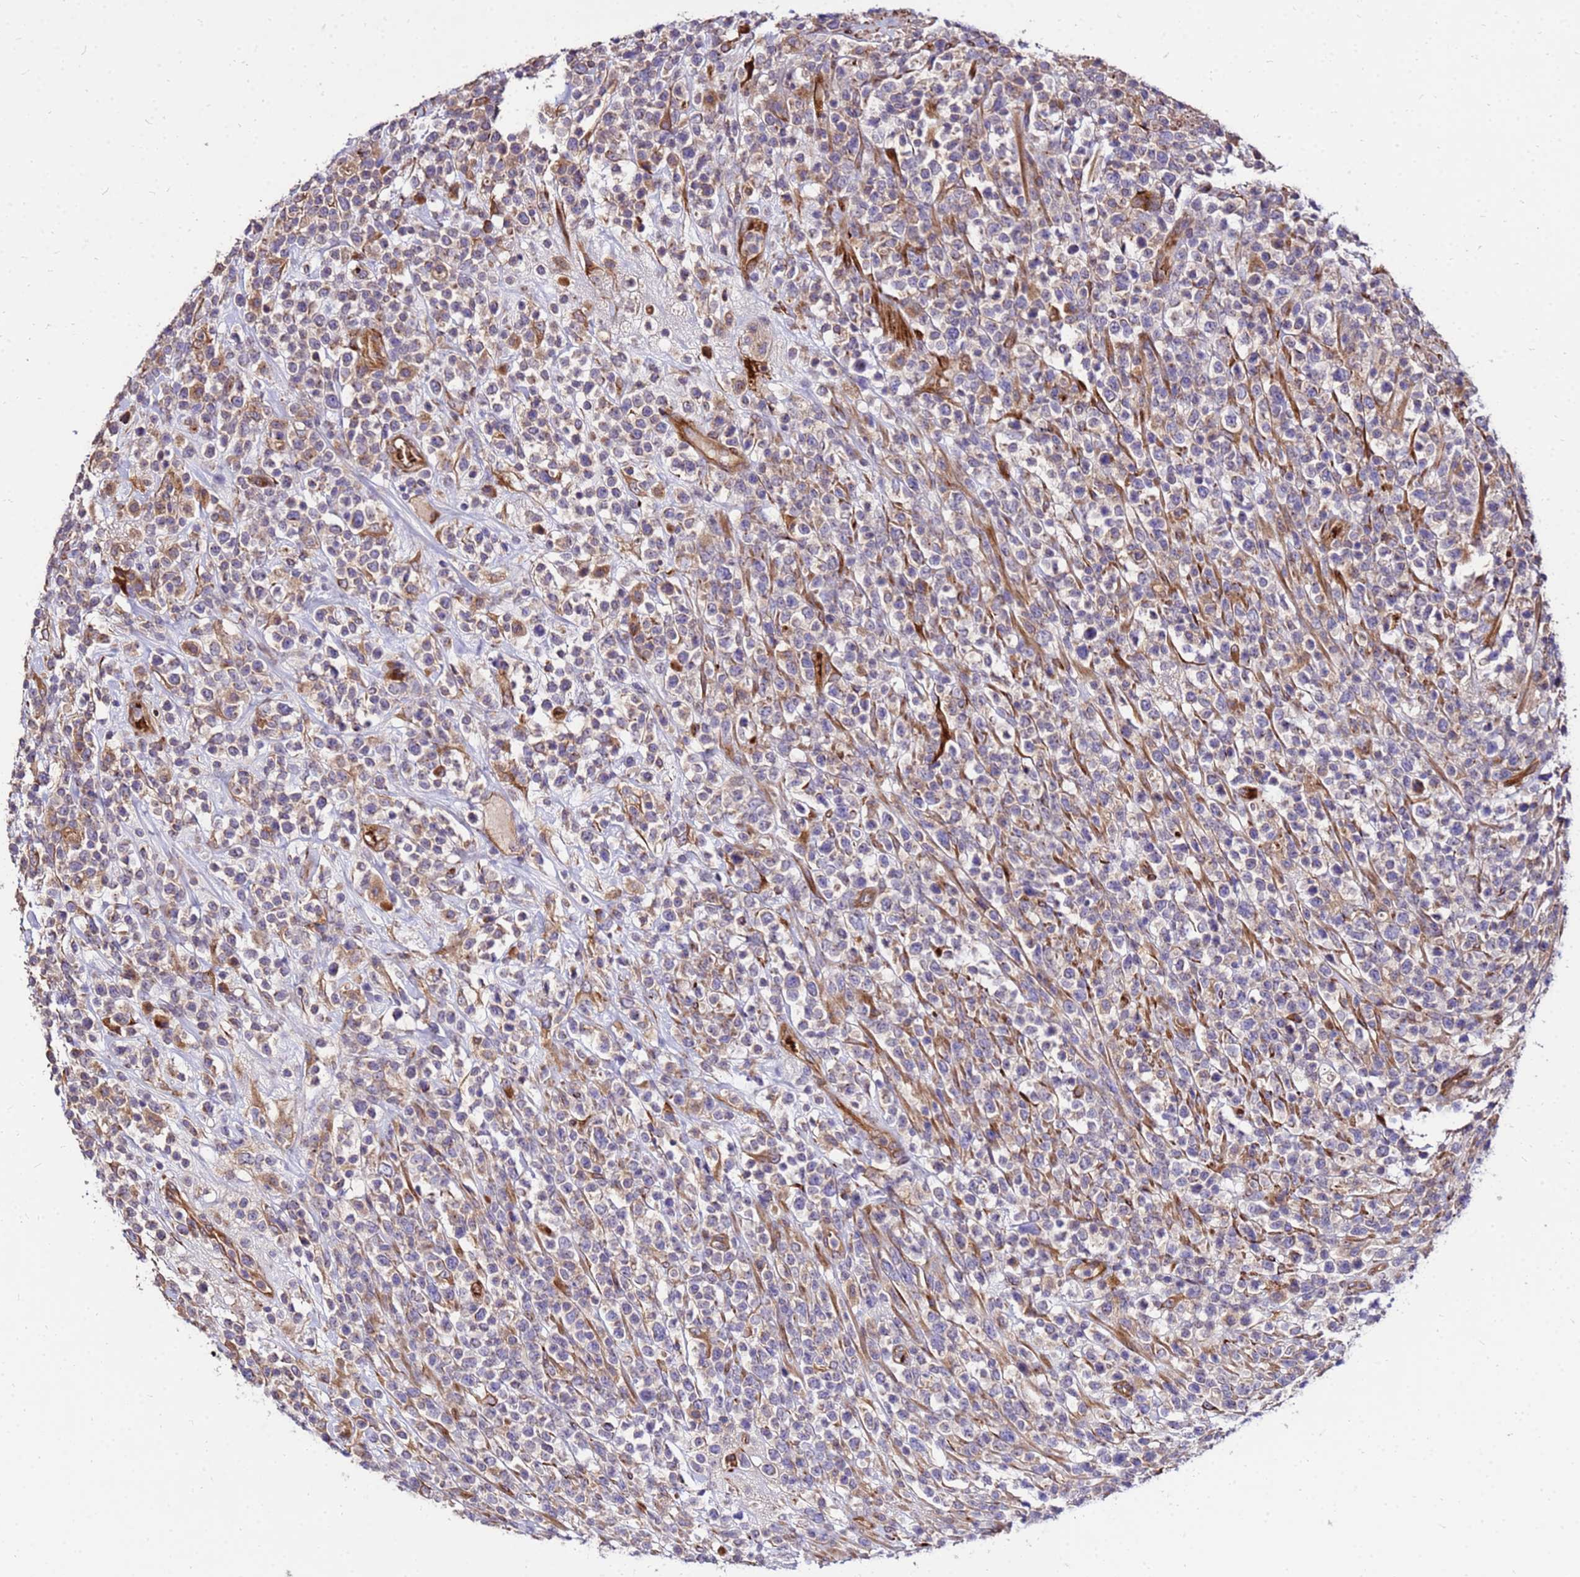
{"staining": {"intensity": "weak", "quantity": "<25%", "location": "cytoplasmic/membranous"}, "tissue": "lymphoma", "cell_type": "Tumor cells", "image_type": "cancer", "snomed": [{"axis": "morphology", "description": "Malignant lymphoma, non-Hodgkin's type, High grade"}, {"axis": "topography", "description": "Colon"}], "caption": "This is a image of immunohistochemistry (IHC) staining of lymphoma, which shows no expression in tumor cells.", "gene": "WWC2", "patient": {"sex": "female", "age": 53}}